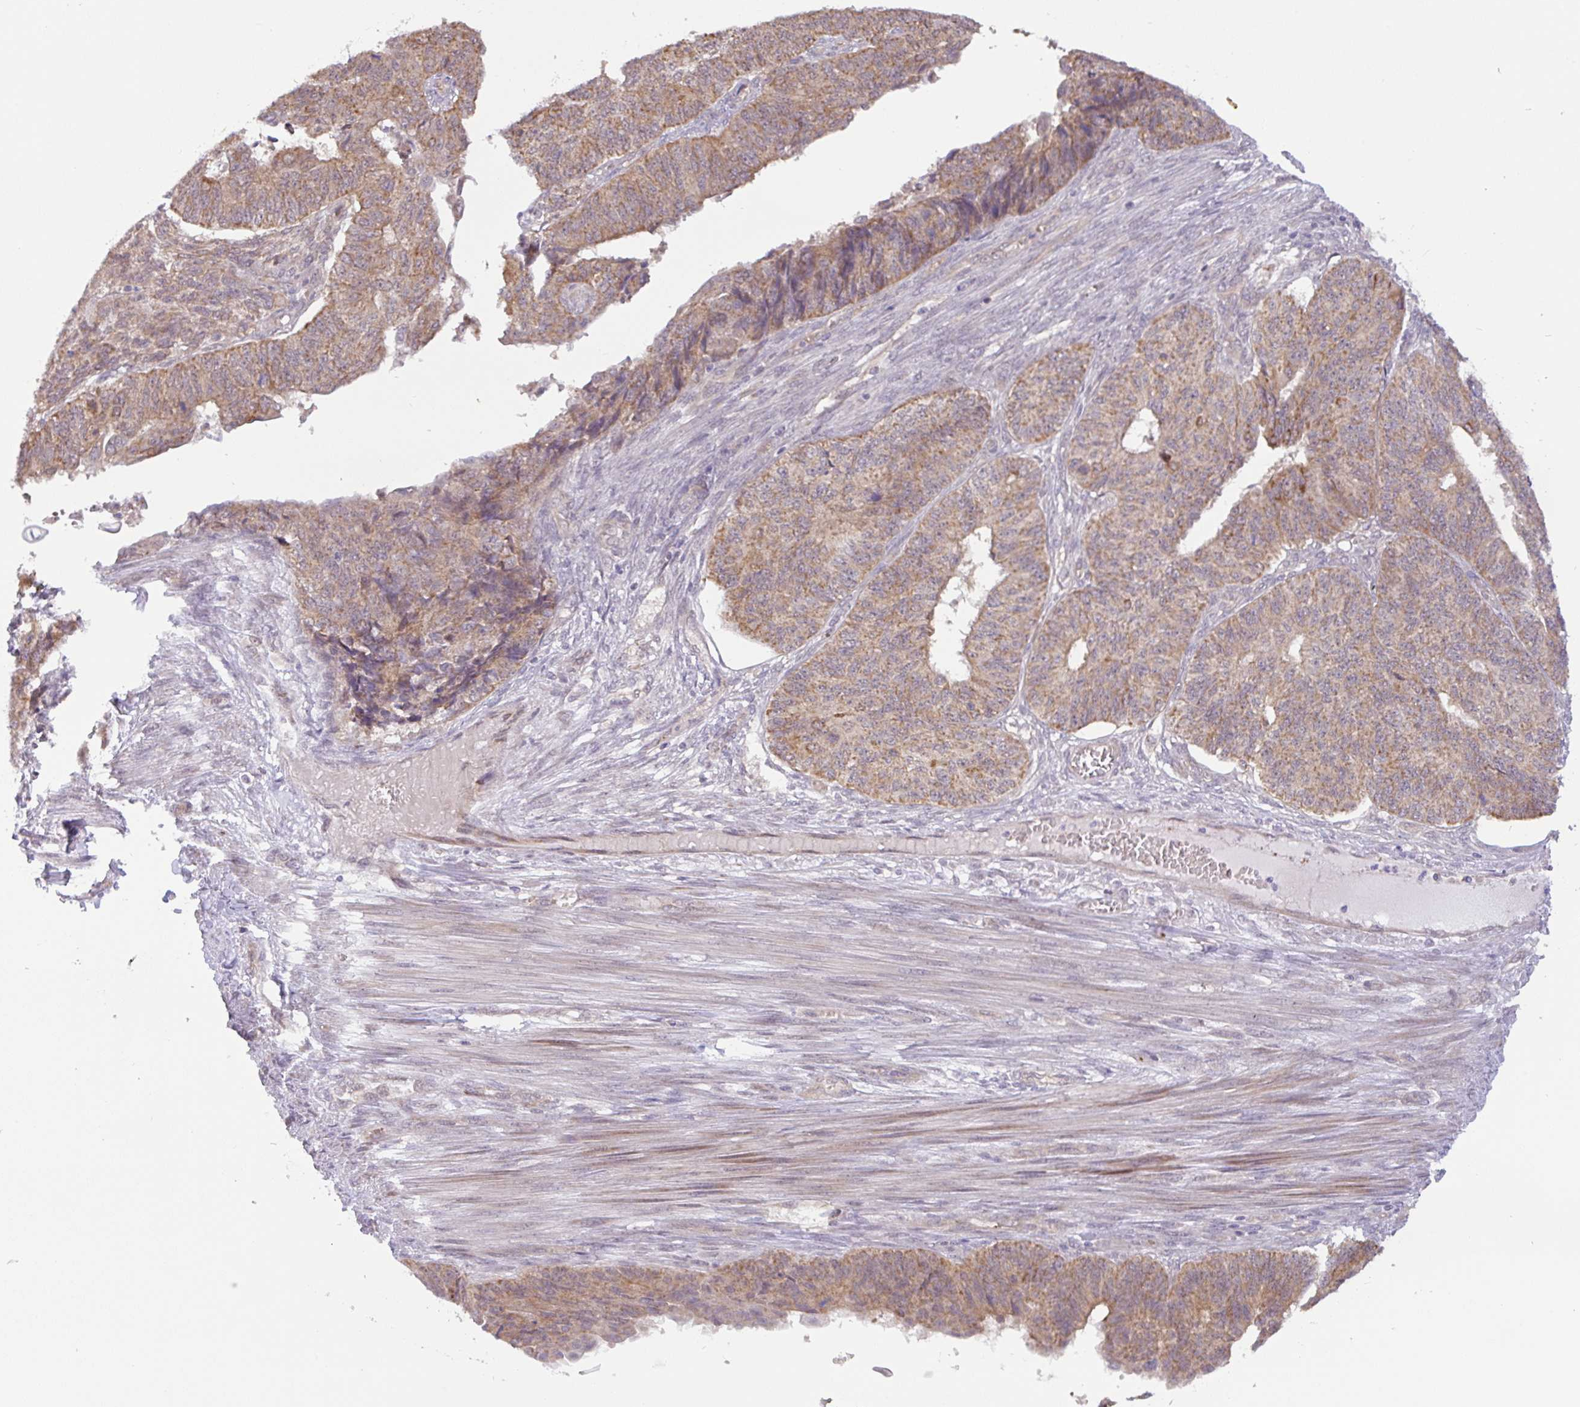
{"staining": {"intensity": "weak", "quantity": ">75%", "location": "cytoplasmic/membranous"}, "tissue": "endometrial cancer", "cell_type": "Tumor cells", "image_type": "cancer", "snomed": [{"axis": "morphology", "description": "Adenocarcinoma, NOS"}, {"axis": "topography", "description": "Endometrium"}], "caption": "Immunohistochemical staining of endometrial adenocarcinoma exhibits low levels of weak cytoplasmic/membranous positivity in about >75% of tumor cells.", "gene": "DLEU7", "patient": {"sex": "female", "age": 32}}